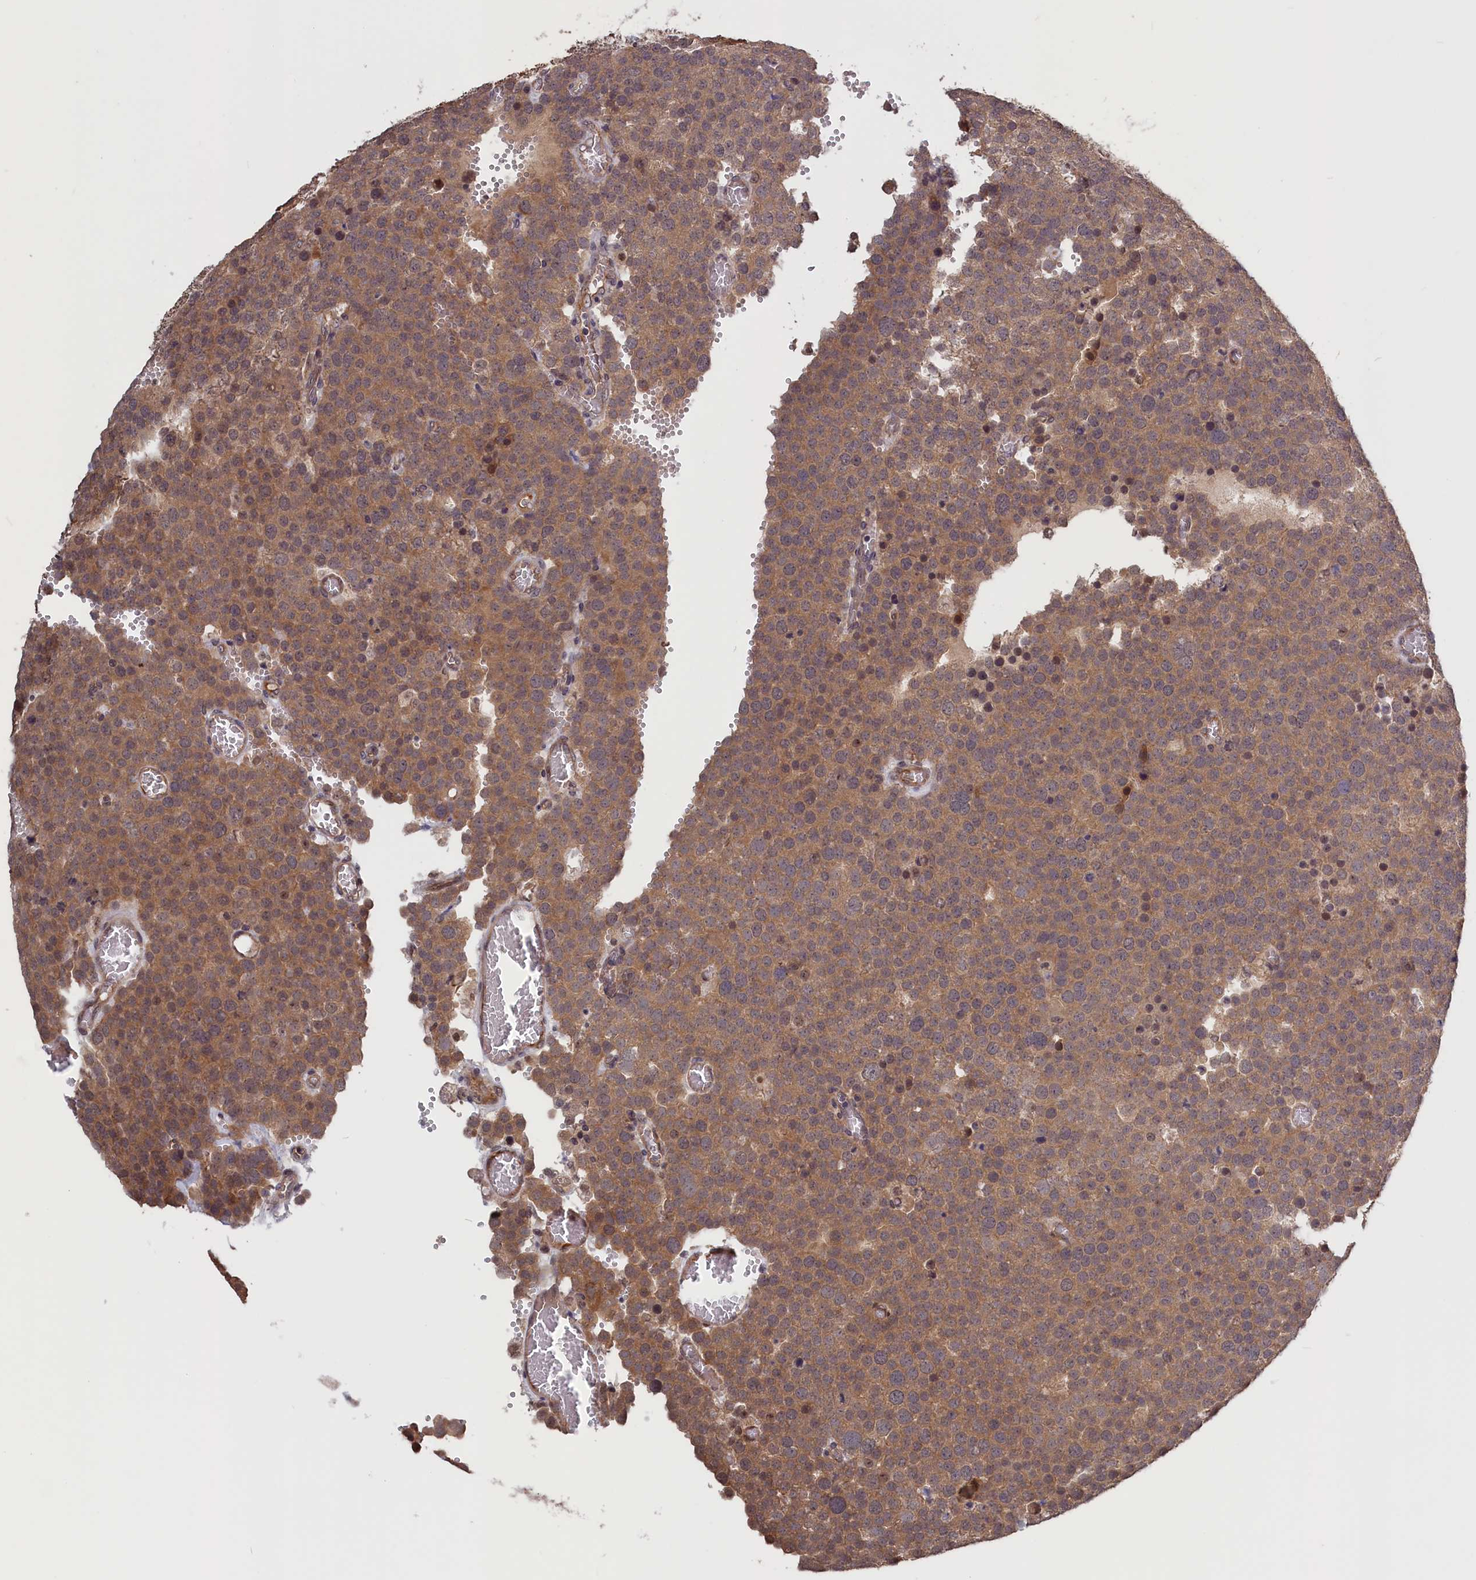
{"staining": {"intensity": "moderate", "quantity": ">75%", "location": "cytoplasmic/membranous"}, "tissue": "testis cancer", "cell_type": "Tumor cells", "image_type": "cancer", "snomed": [{"axis": "morphology", "description": "Normal tissue, NOS"}, {"axis": "morphology", "description": "Seminoma, NOS"}, {"axis": "topography", "description": "Testis"}], "caption": "Immunohistochemistry (DAB (3,3'-diaminobenzidine)) staining of human testis seminoma displays moderate cytoplasmic/membranous protein expression in approximately >75% of tumor cells.", "gene": "PLP2", "patient": {"sex": "male", "age": 71}}